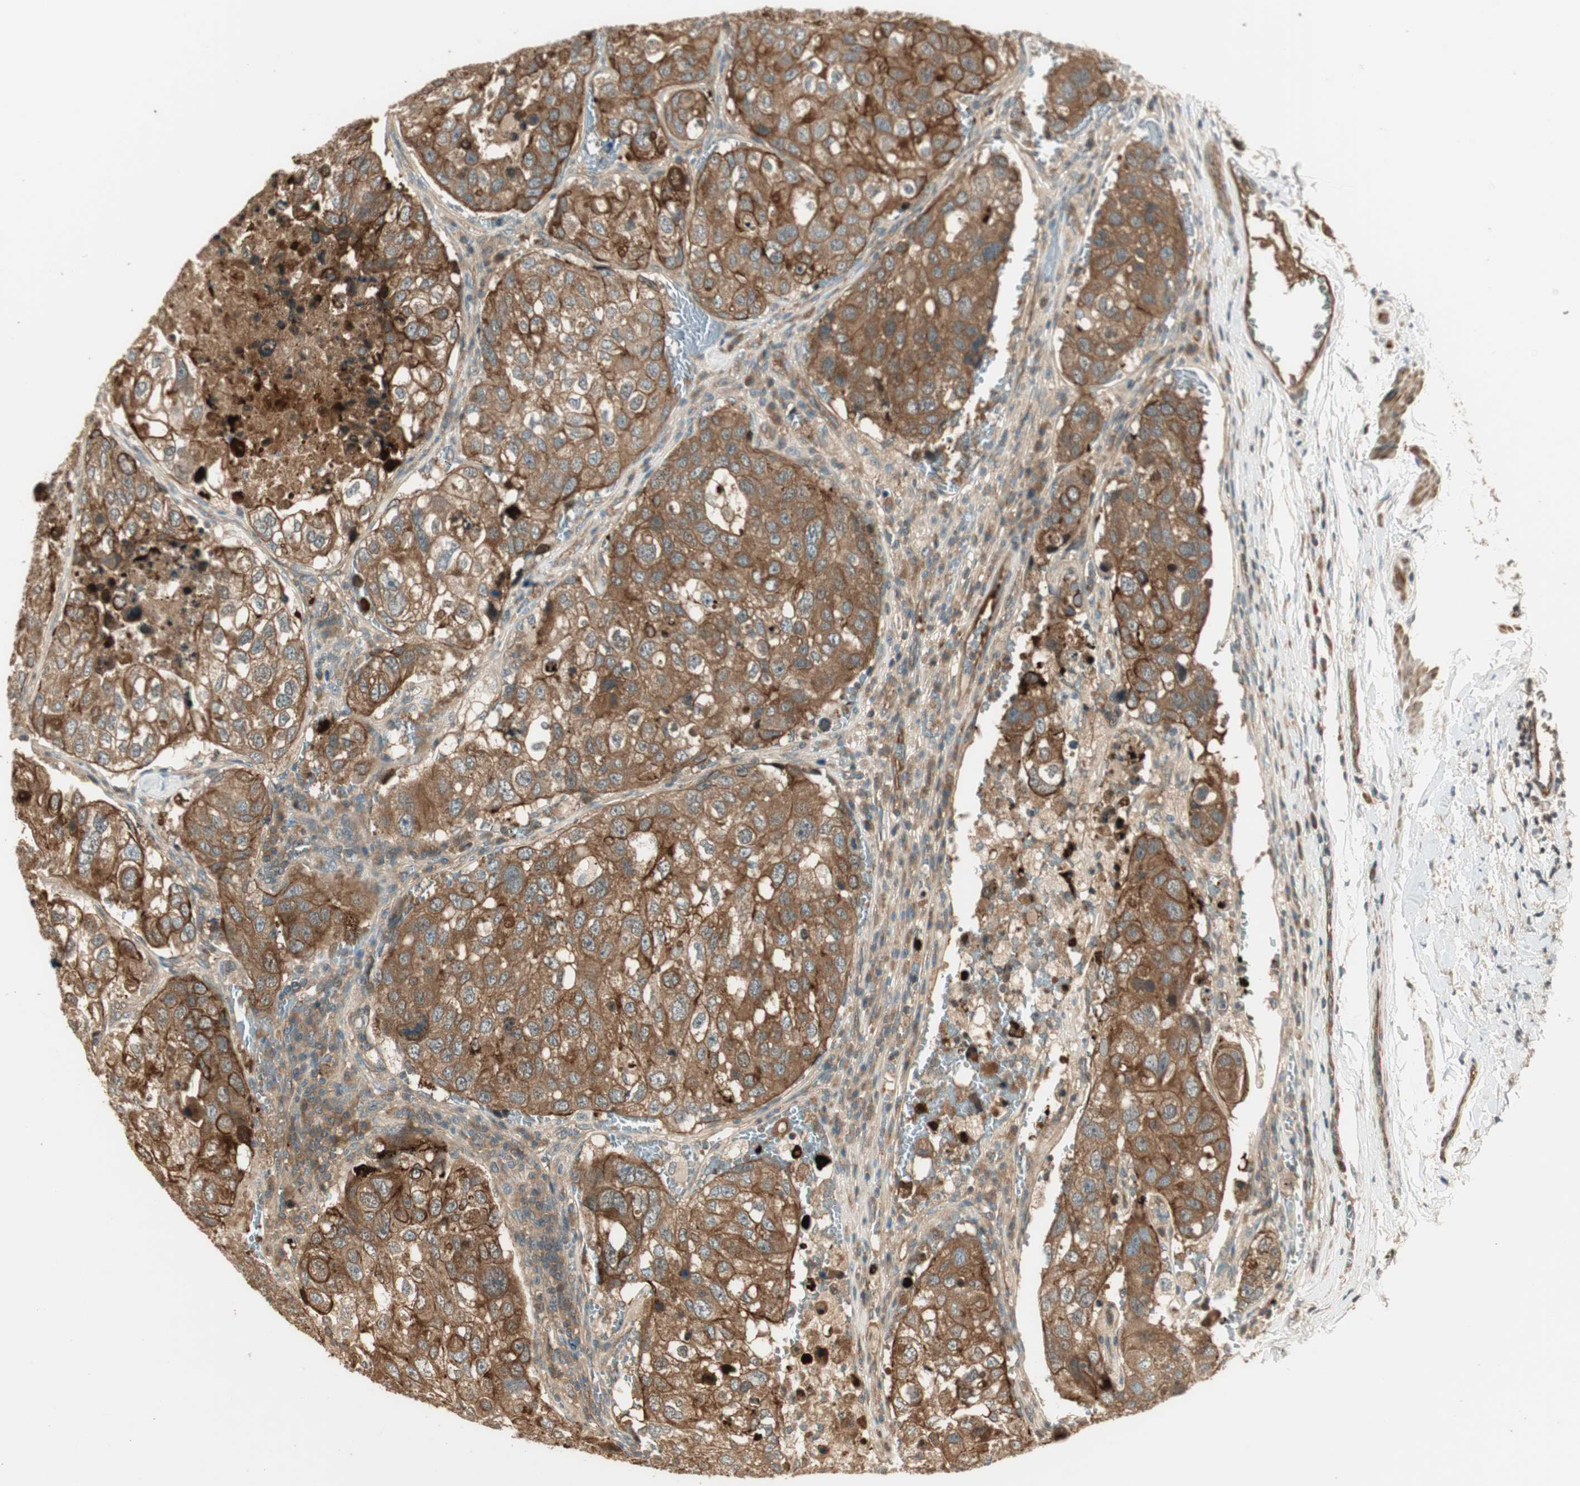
{"staining": {"intensity": "strong", "quantity": ">75%", "location": "cytoplasmic/membranous"}, "tissue": "urothelial cancer", "cell_type": "Tumor cells", "image_type": "cancer", "snomed": [{"axis": "morphology", "description": "Urothelial carcinoma, High grade"}, {"axis": "topography", "description": "Lymph node"}, {"axis": "topography", "description": "Urinary bladder"}], "caption": "Urothelial cancer stained with DAB IHC shows high levels of strong cytoplasmic/membranous positivity in about >75% of tumor cells.", "gene": "PFDN5", "patient": {"sex": "male", "age": 51}}